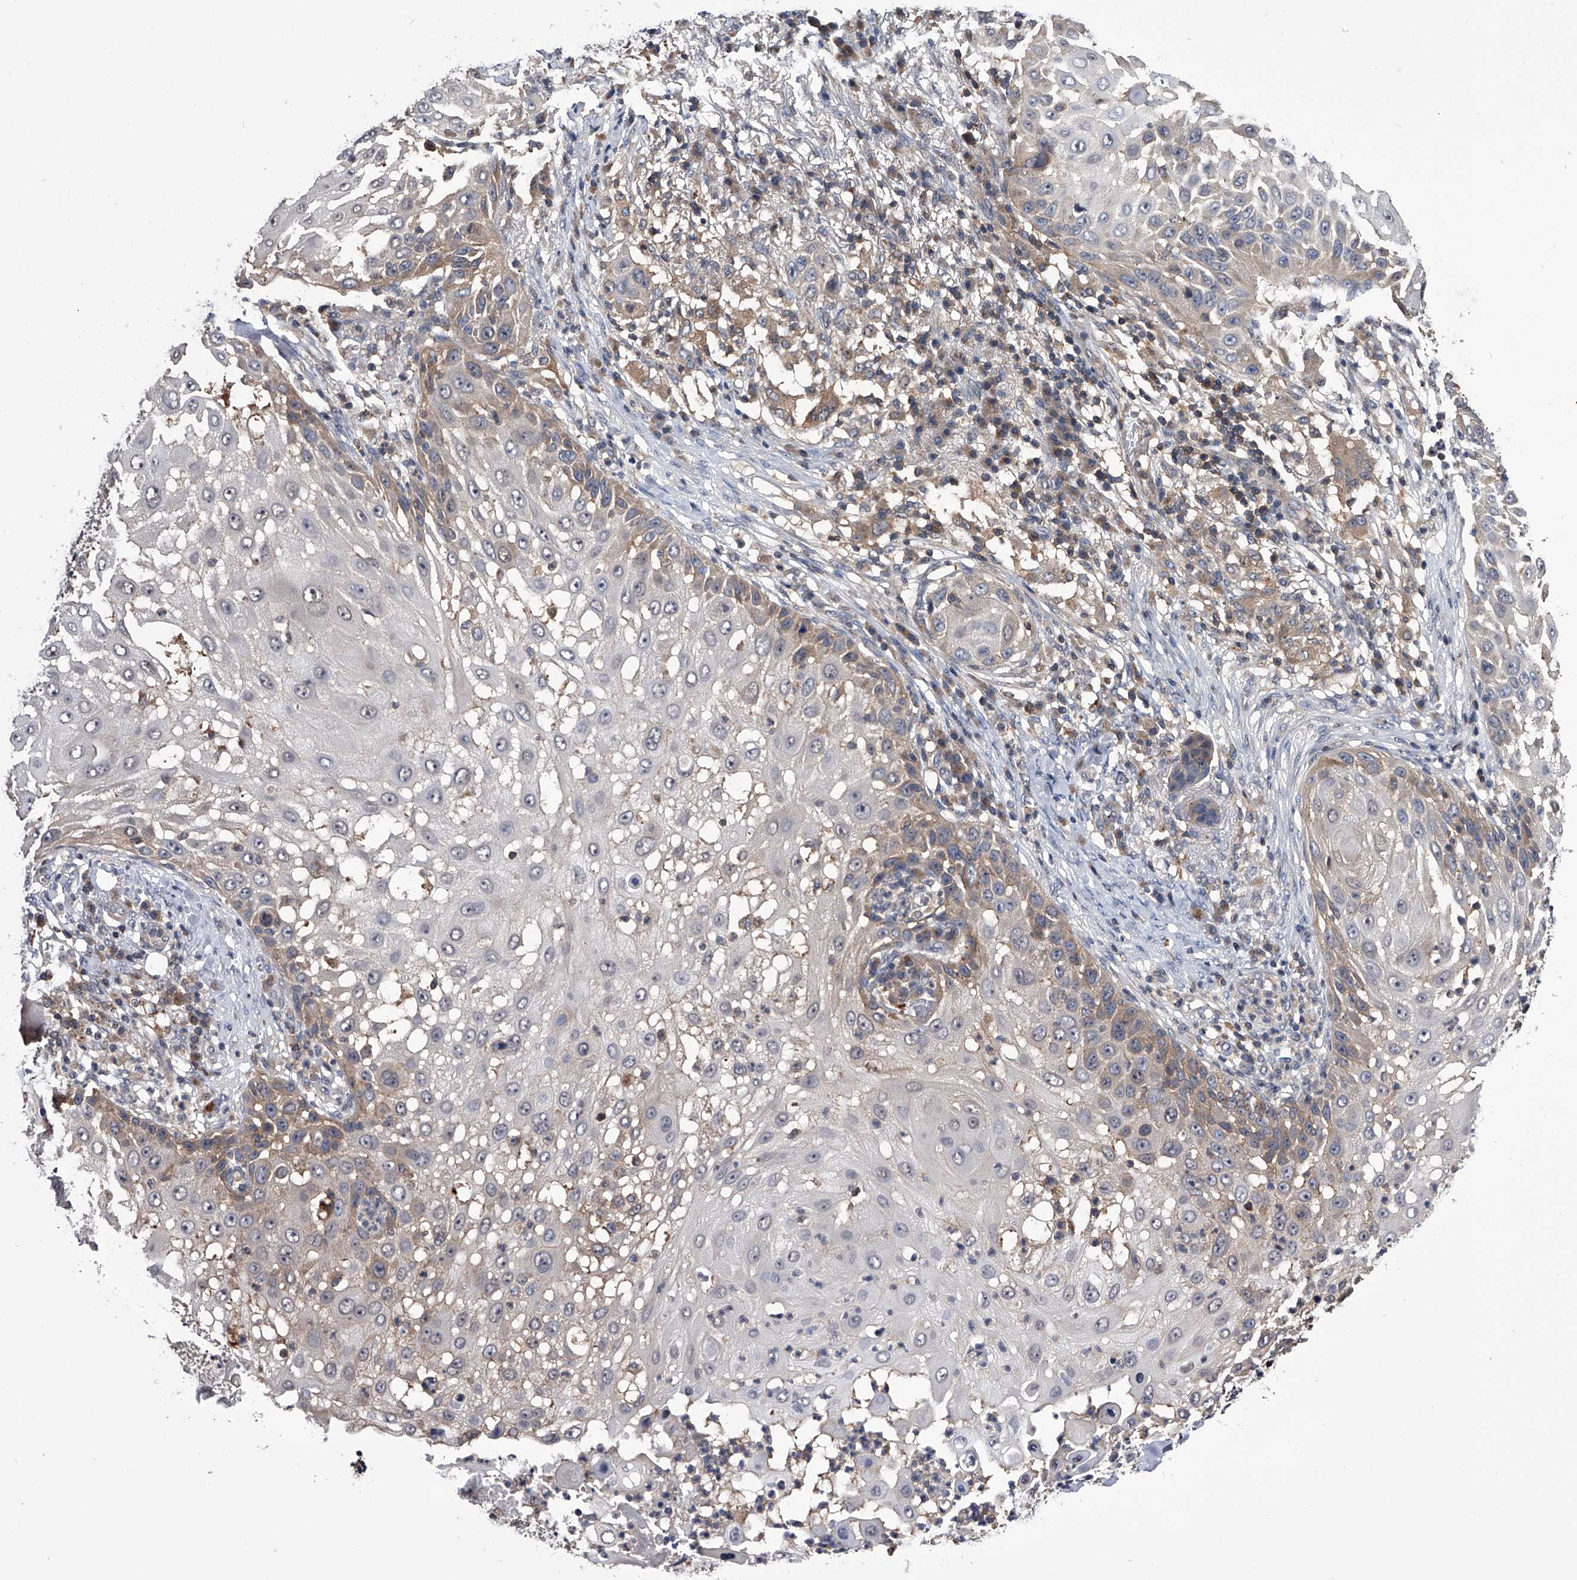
{"staining": {"intensity": "weak", "quantity": "25%-75%", "location": "cytoplasmic/membranous"}, "tissue": "skin cancer", "cell_type": "Tumor cells", "image_type": "cancer", "snomed": [{"axis": "morphology", "description": "Squamous cell carcinoma, NOS"}, {"axis": "topography", "description": "Skin"}], "caption": "Immunohistochemistry image of neoplastic tissue: skin cancer stained using IHC reveals low levels of weak protein expression localized specifically in the cytoplasmic/membranous of tumor cells, appearing as a cytoplasmic/membranous brown color.", "gene": "PAN3", "patient": {"sex": "female", "age": 44}}